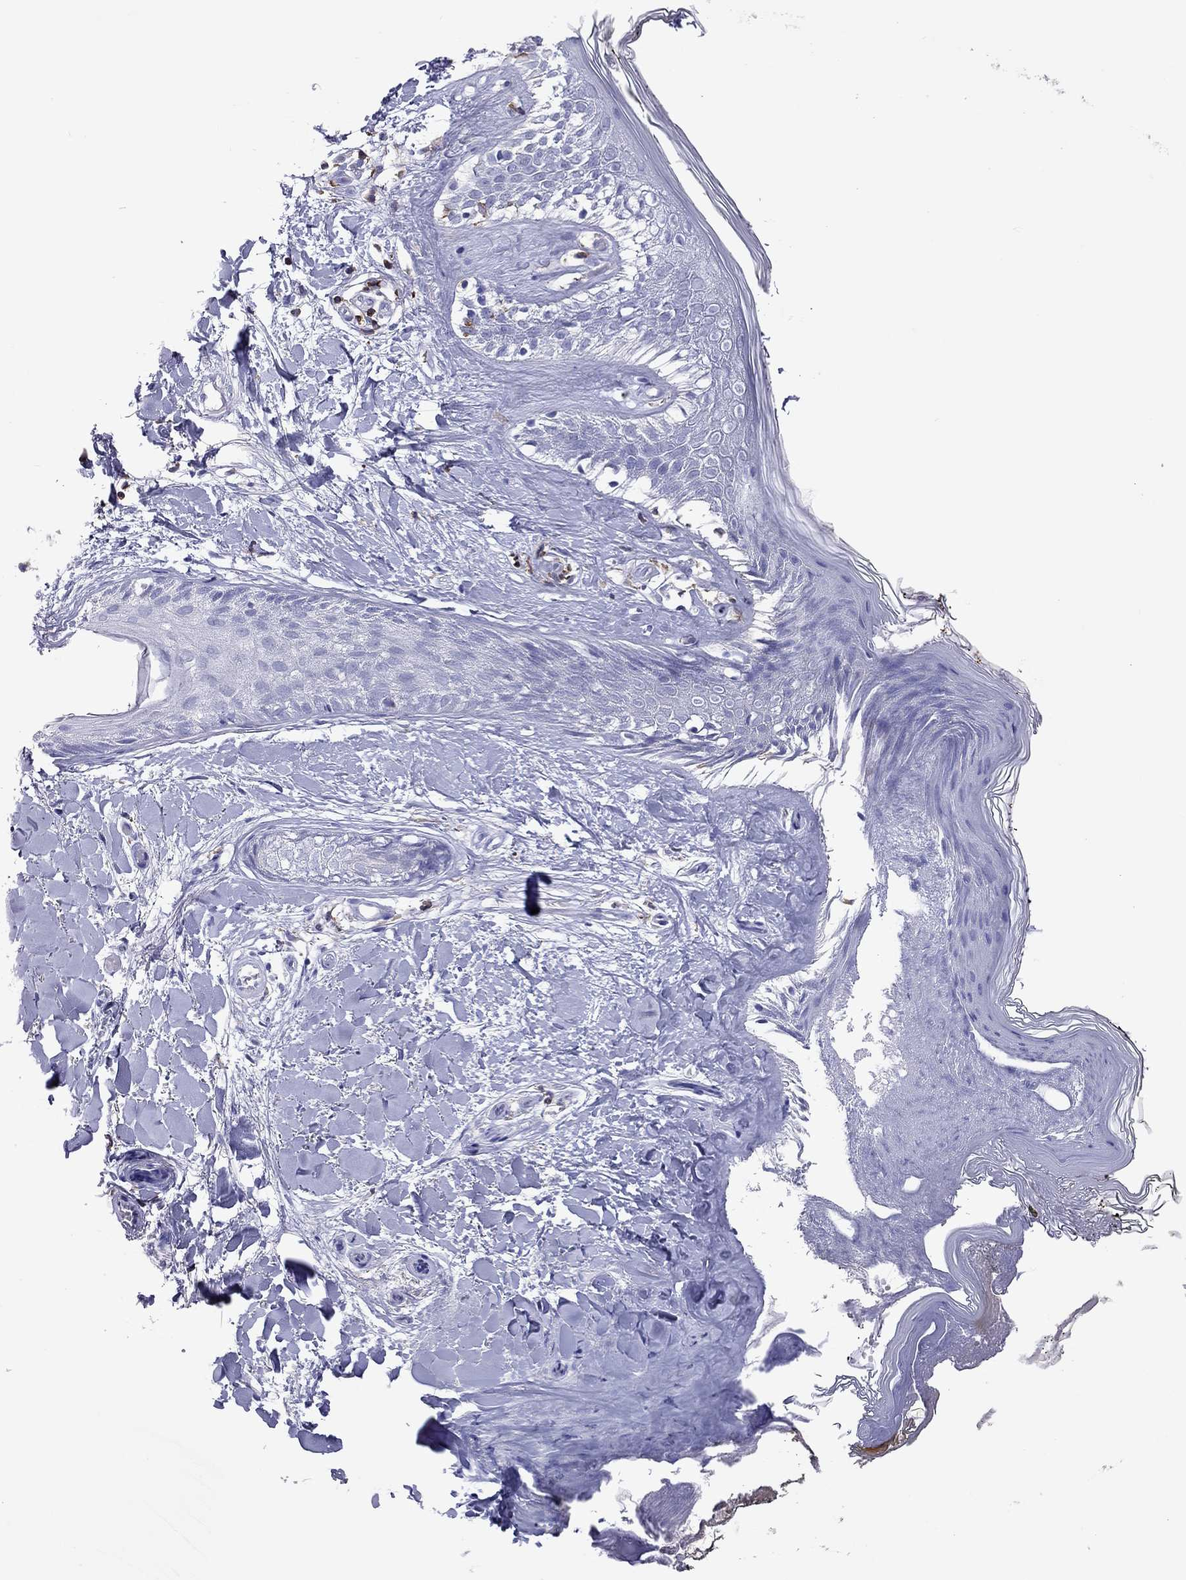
{"staining": {"intensity": "negative", "quantity": "none", "location": "none"}, "tissue": "skin", "cell_type": "Fibroblasts", "image_type": "normal", "snomed": [{"axis": "morphology", "description": "Normal tissue, NOS"}, {"axis": "topography", "description": "Skin"}], "caption": "Photomicrograph shows no significant protein positivity in fibroblasts of benign skin. (DAB IHC with hematoxylin counter stain).", "gene": "ENSG00000288637", "patient": {"sex": "female", "age": 34}}